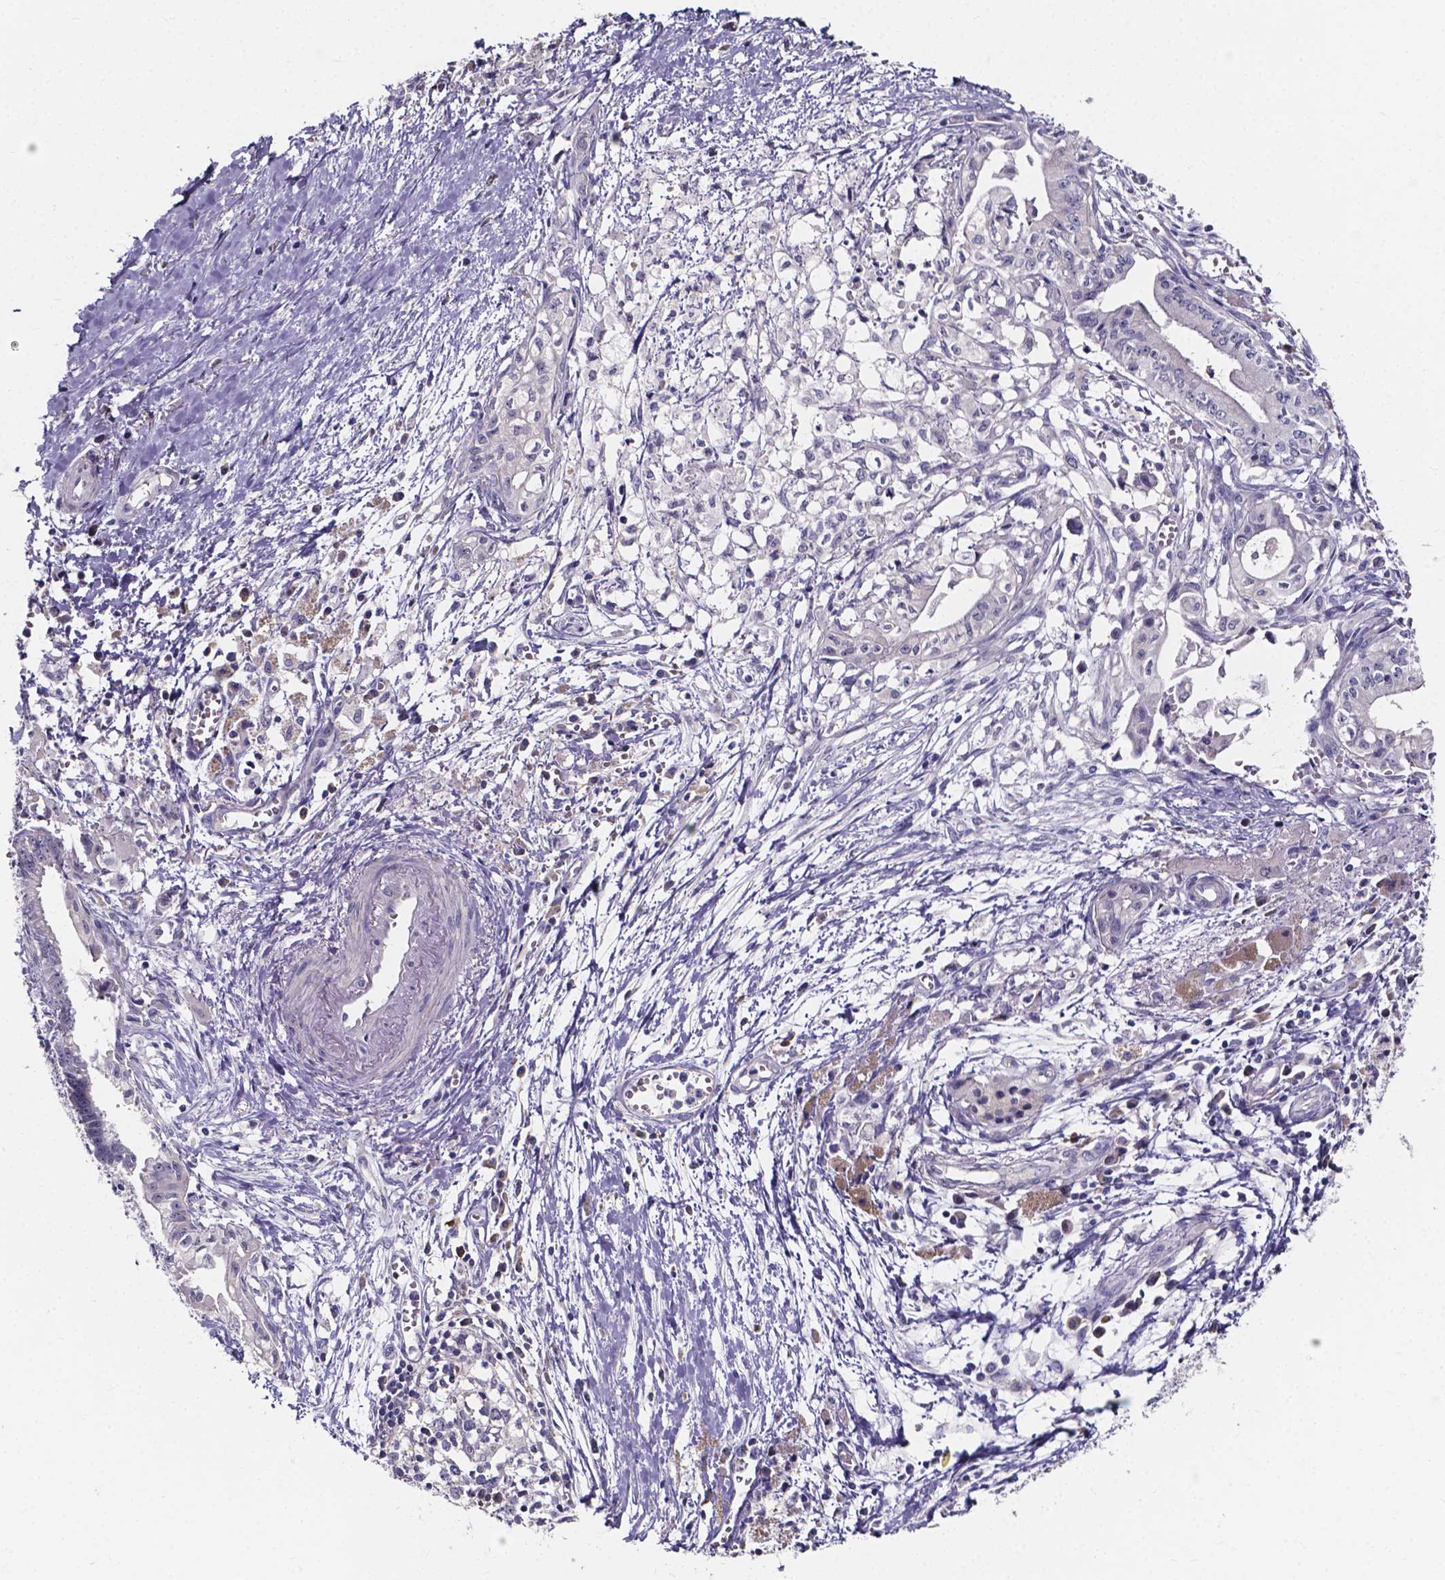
{"staining": {"intensity": "negative", "quantity": "none", "location": "none"}, "tissue": "pancreatic cancer", "cell_type": "Tumor cells", "image_type": "cancer", "snomed": [{"axis": "morphology", "description": "Adenocarcinoma, NOS"}, {"axis": "topography", "description": "Pancreas"}], "caption": "Micrograph shows no protein staining in tumor cells of pancreatic cancer tissue.", "gene": "SPOCD1", "patient": {"sex": "female", "age": 61}}